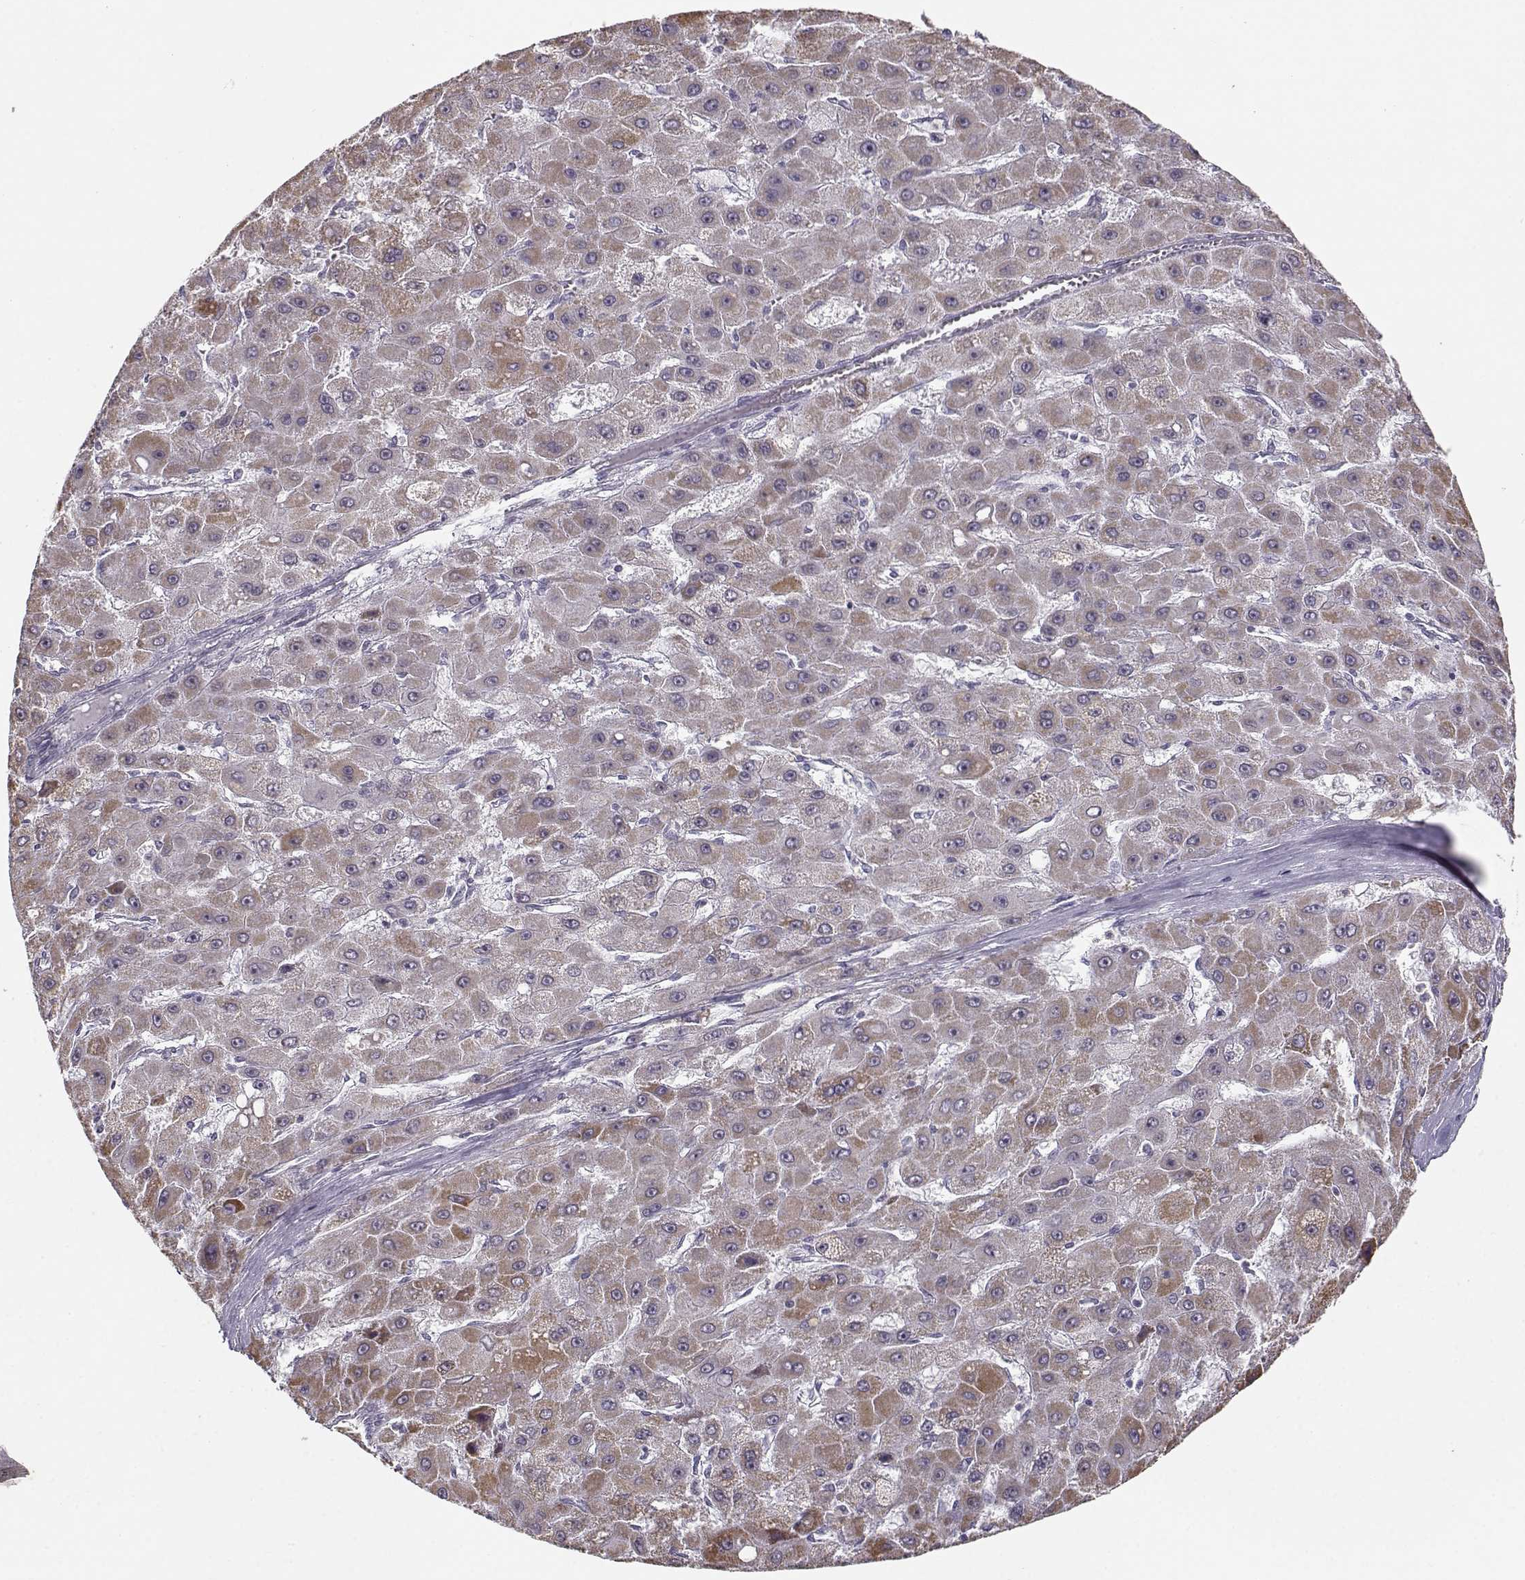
{"staining": {"intensity": "moderate", "quantity": "25%-75%", "location": "cytoplasmic/membranous"}, "tissue": "liver cancer", "cell_type": "Tumor cells", "image_type": "cancer", "snomed": [{"axis": "morphology", "description": "Carcinoma, Hepatocellular, NOS"}, {"axis": "topography", "description": "Liver"}], "caption": "Protein expression analysis of liver cancer (hepatocellular carcinoma) reveals moderate cytoplasmic/membranous expression in about 25%-75% of tumor cells.", "gene": "UROC1", "patient": {"sex": "female", "age": 25}}